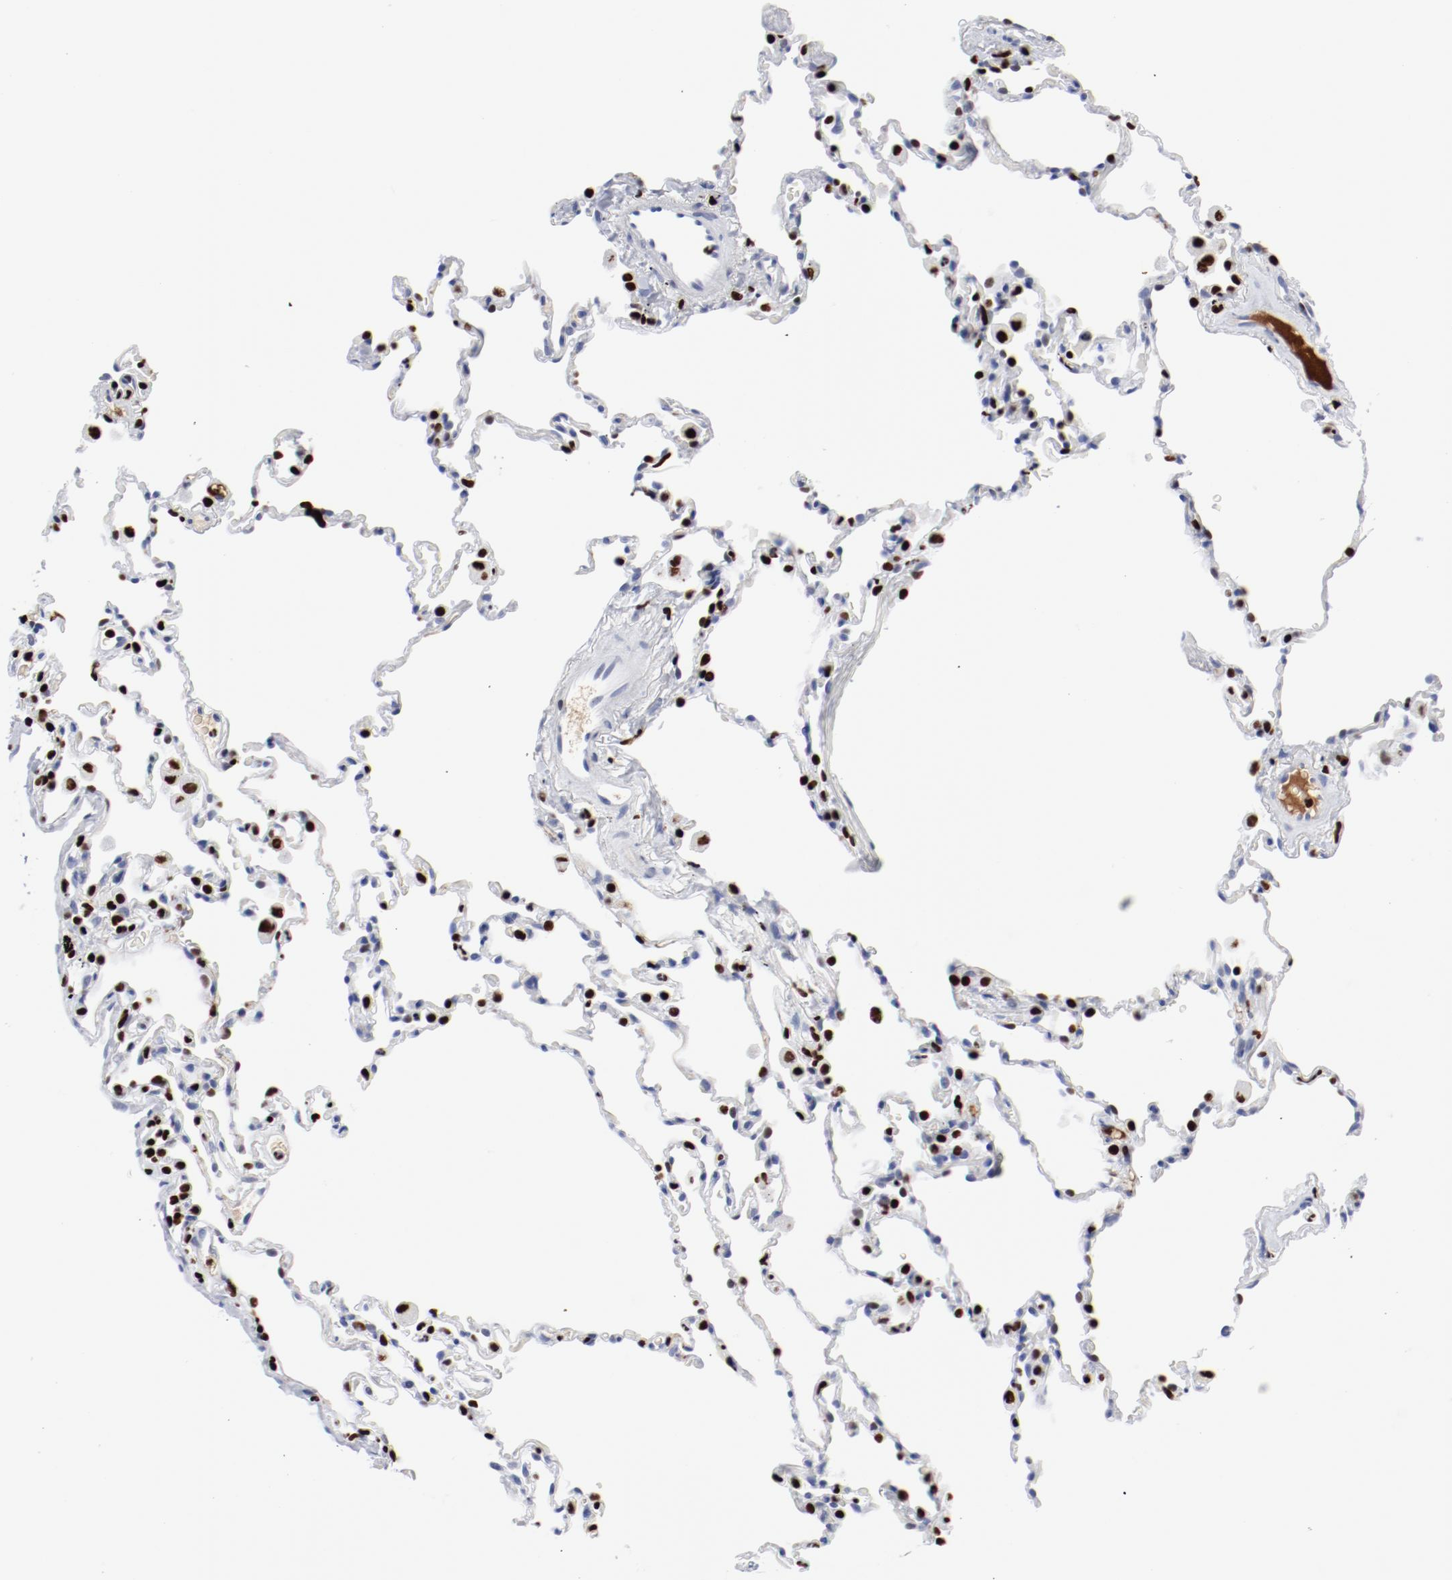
{"staining": {"intensity": "strong", "quantity": "25%-75%", "location": "nuclear"}, "tissue": "lung", "cell_type": "Alveolar cells", "image_type": "normal", "snomed": [{"axis": "morphology", "description": "Normal tissue, NOS"}, {"axis": "morphology", "description": "Soft tissue tumor metastatic"}, {"axis": "topography", "description": "Lung"}], "caption": "Lung stained for a protein displays strong nuclear positivity in alveolar cells.", "gene": "SMARCC2", "patient": {"sex": "male", "age": 59}}